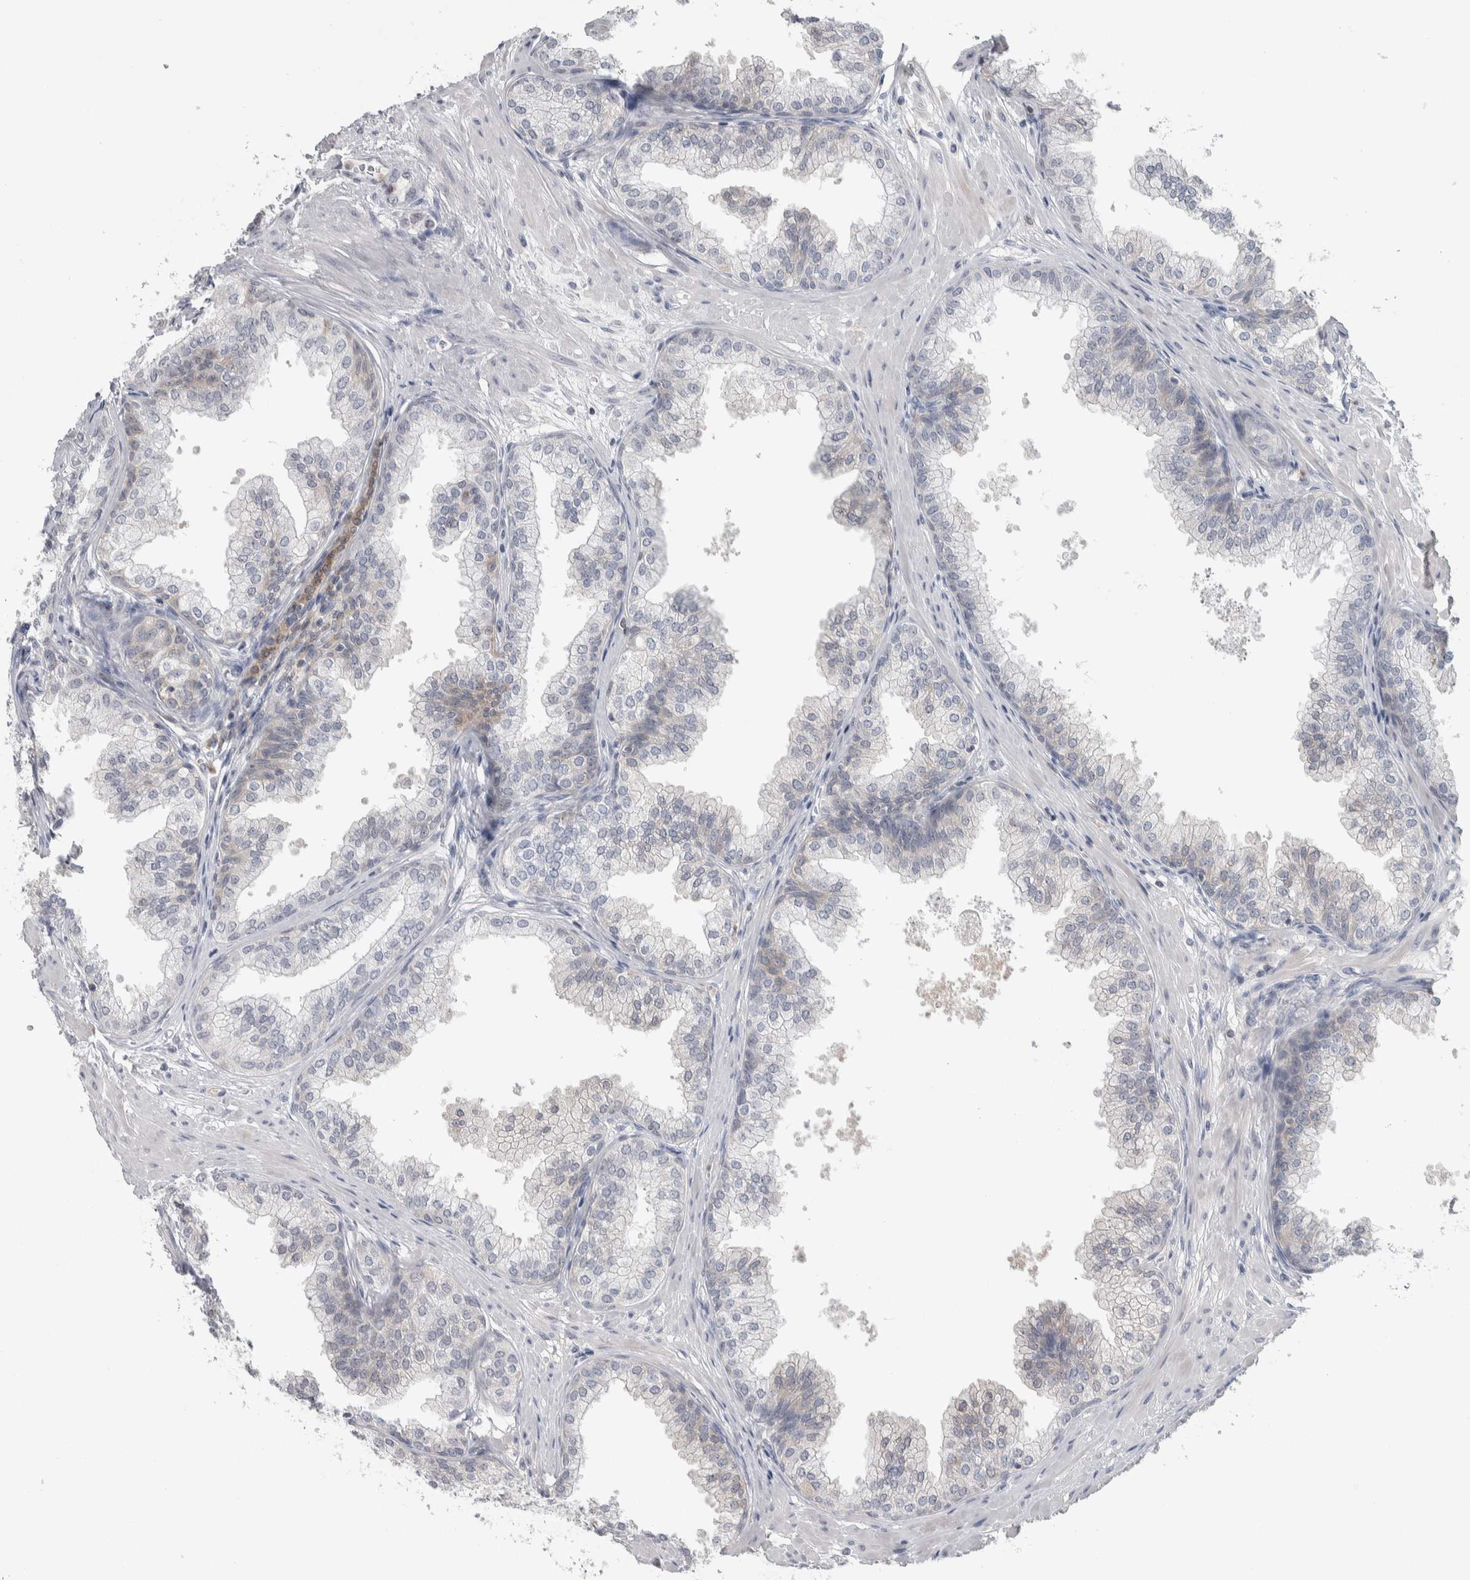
{"staining": {"intensity": "weak", "quantity": "<25%", "location": "cytoplasmic/membranous"}, "tissue": "prostate", "cell_type": "Glandular cells", "image_type": "normal", "snomed": [{"axis": "morphology", "description": "Normal tissue, NOS"}, {"axis": "morphology", "description": "Urothelial carcinoma, Low grade"}, {"axis": "topography", "description": "Urinary bladder"}, {"axis": "topography", "description": "Prostate"}], "caption": "The micrograph demonstrates no staining of glandular cells in unremarkable prostate.", "gene": "HTATIP2", "patient": {"sex": "male", "age": 60}}